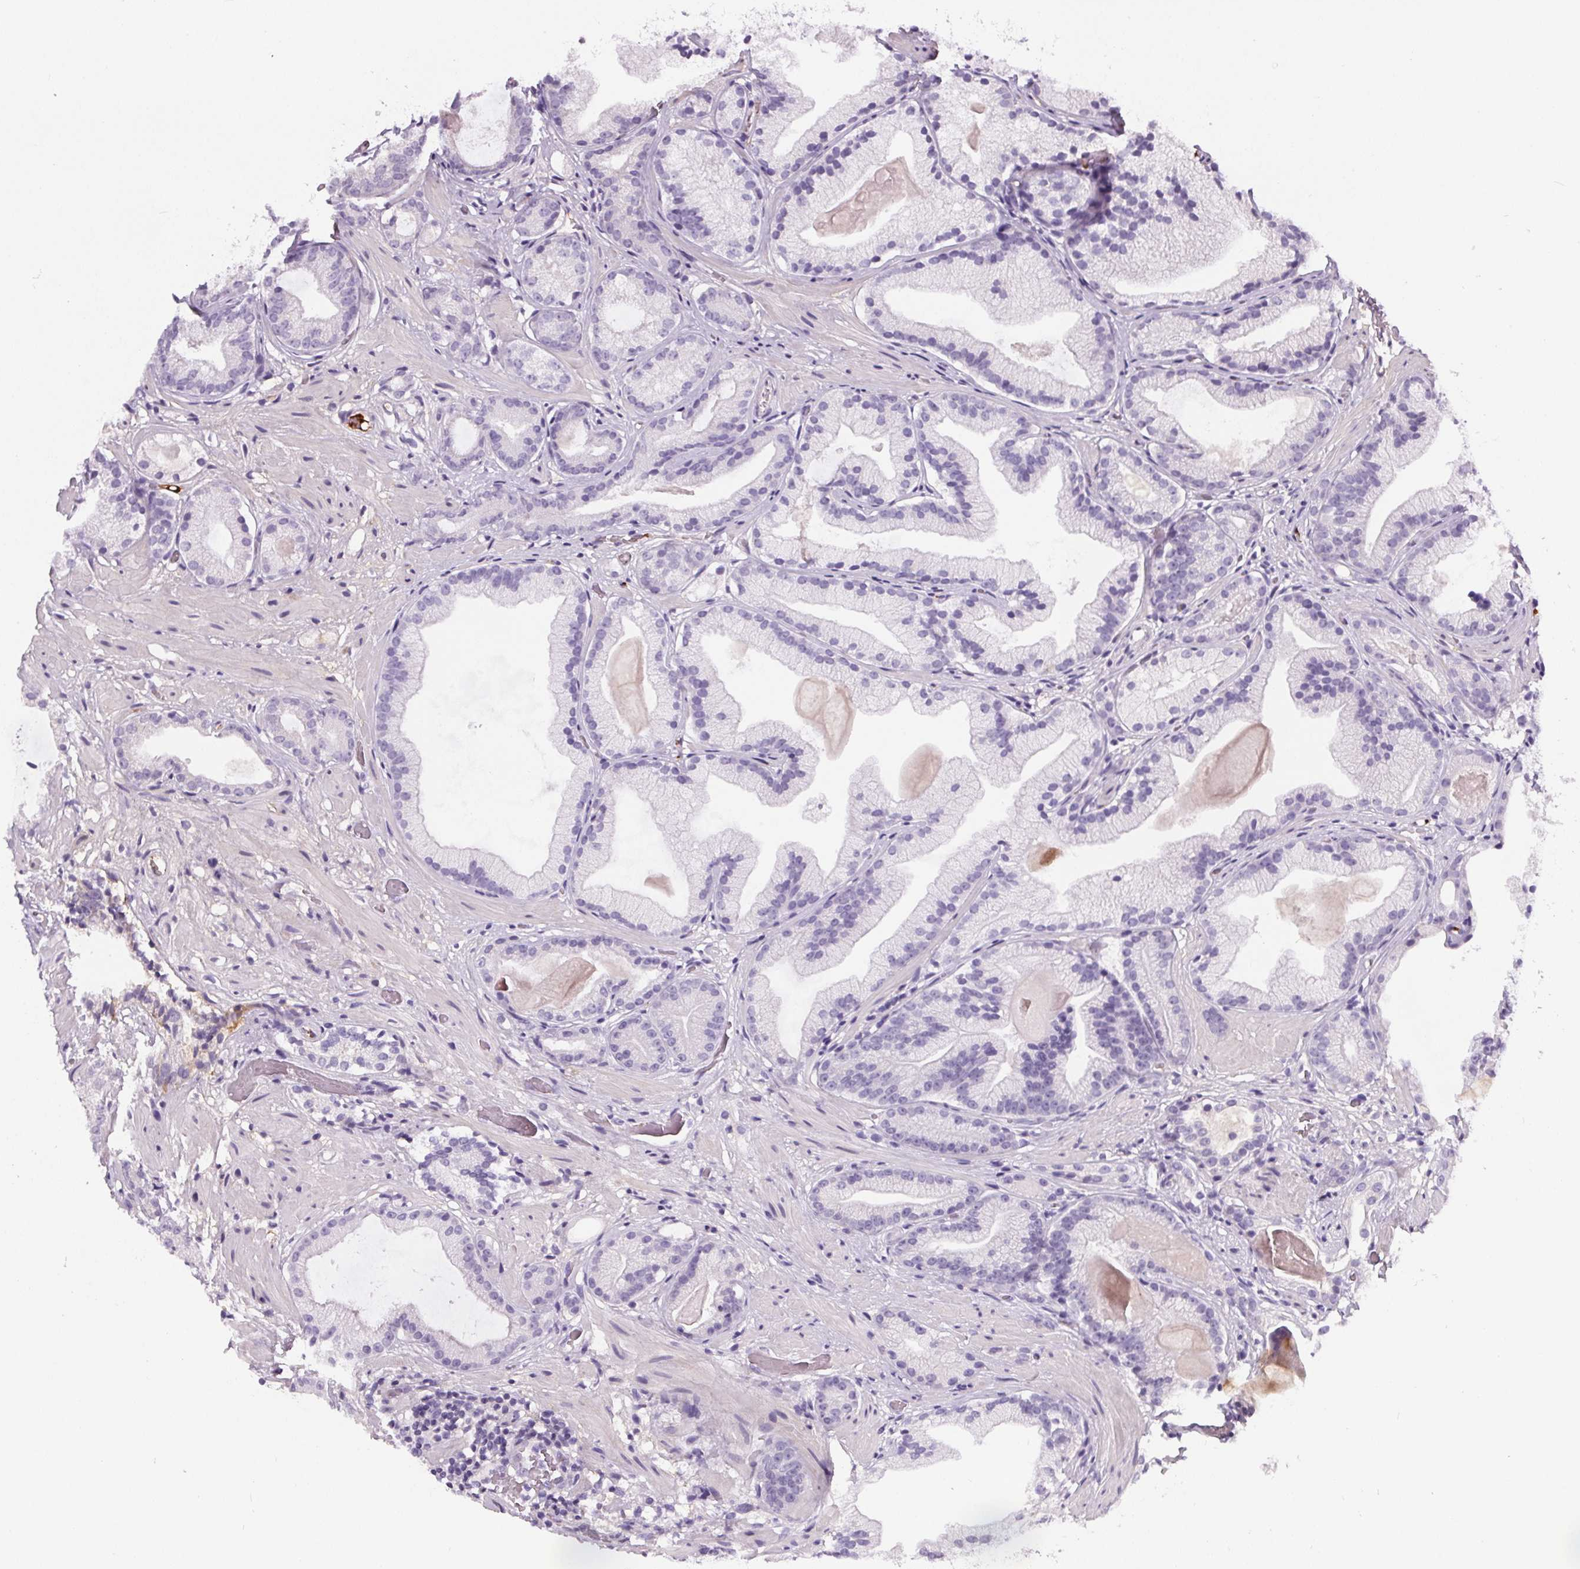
{"staining": {"intensity": "negative", "quantity": "none", "location": "none"}, "tissue": "prostate cancer", "cell_type": "Tumor cells", "image_type": "cancer", "snomed": [{"axis": "morphology", "description": "Adenocarcinoma, Low grade"}, {"axis": "topography", "description": "Prostate"}], "caption": "Tumor cells are negative for protein expression in human prostate low-grade adenocarcinoma.", "gene": "CD5L", "patient": {"sex": "male", "age": 57}}